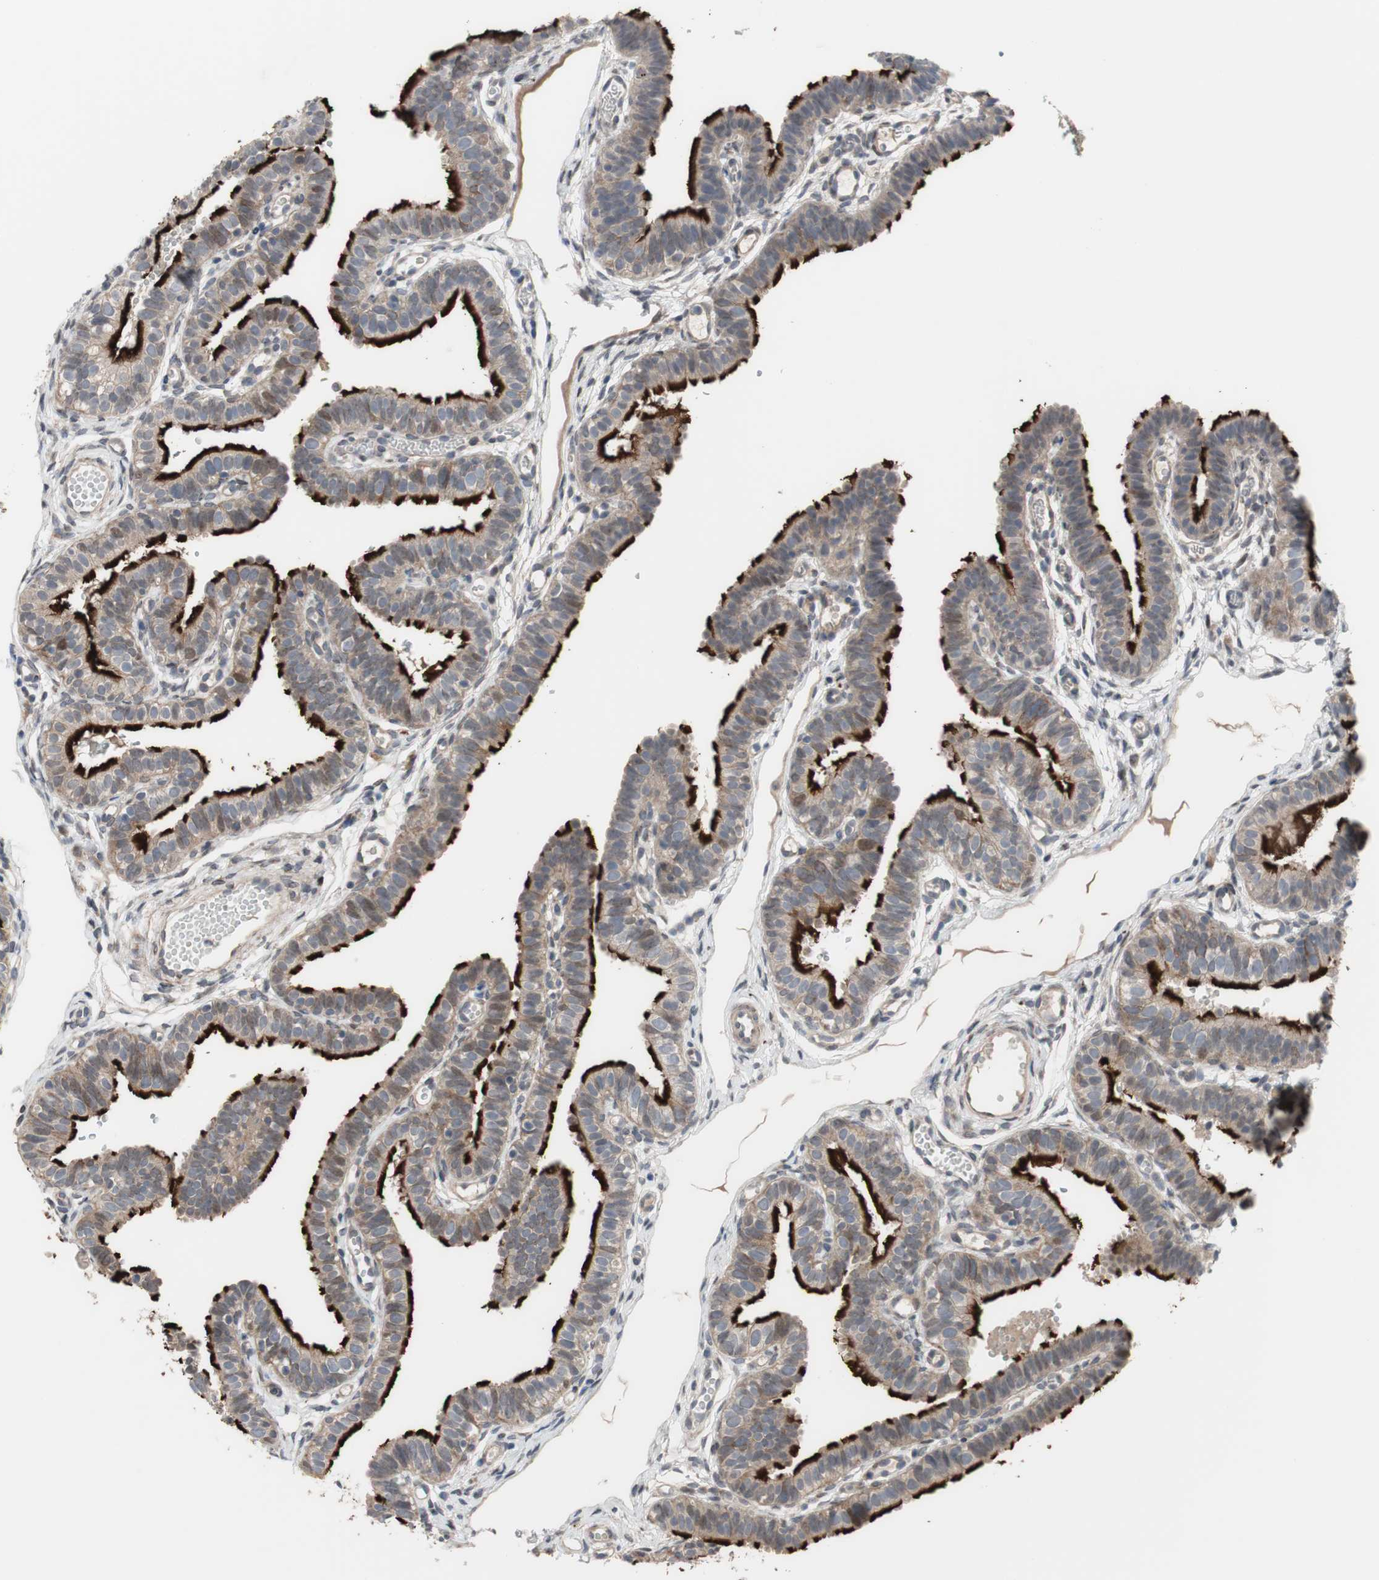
{"staining": {"intensity": "moderate", "quantity": ">75%", "location": "cytoplasmic/membranous"}, "tissue": "fallopian tube", "cell_type": "Glandular cells", "image_type": "normal", "snomed": [{"axis": "morphology", "description": "Normal tissue, NOS"}, {"axis": "topography", "description": "Fallopian tube"}, {"axis": "topography", "description": "Placenta"}], "caption": "The image reveals a brown stain indicating the presence of a protein in the cytoplasmic/membranous of glandular cells in fallopian tube. (DAB (3,3'-diaminobenzidine) IHC with brightfield microscopy, high magnification).", "gene": "OAZ1", "patient": {"sex": "female", "age": 34}}